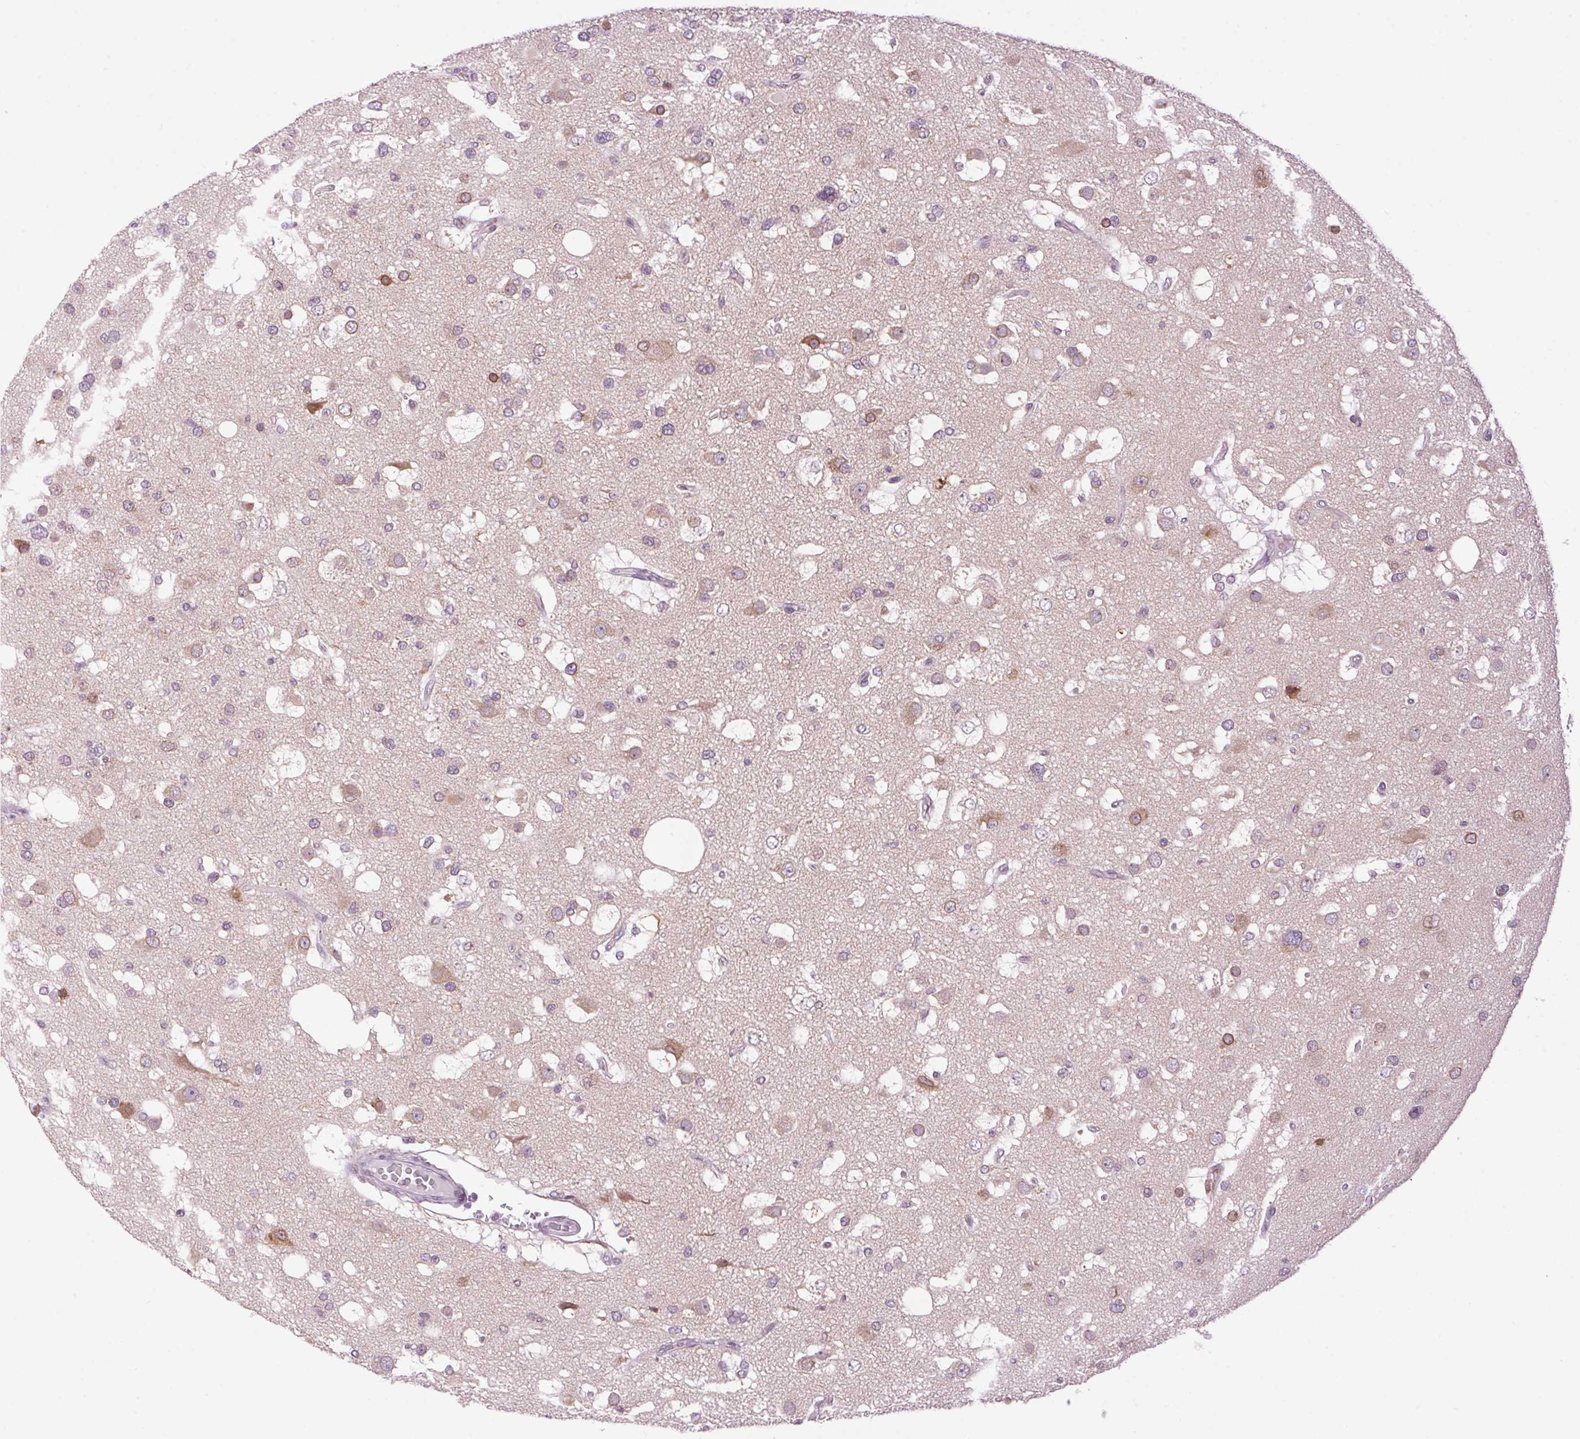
{"staining": {"intensity": "weak", "quantity": "<25%", "location": "cytoplasmic/membranous"}, "tissue": "glioma", "cell_type": "Tumor cells", "image_type": "cancer", "snomed": [{"axis": "morphology", "description": "Glioma, malignant, High grade"}, {"axis": "topography", "description": "Brain"}], "caption": "DAB immunohistochemical staining of malignant glioma (high-grade) displays no significant positivity in tumor cells.", "gene": "SMIM13", "patient": {"sex": "male", "age": 53}}